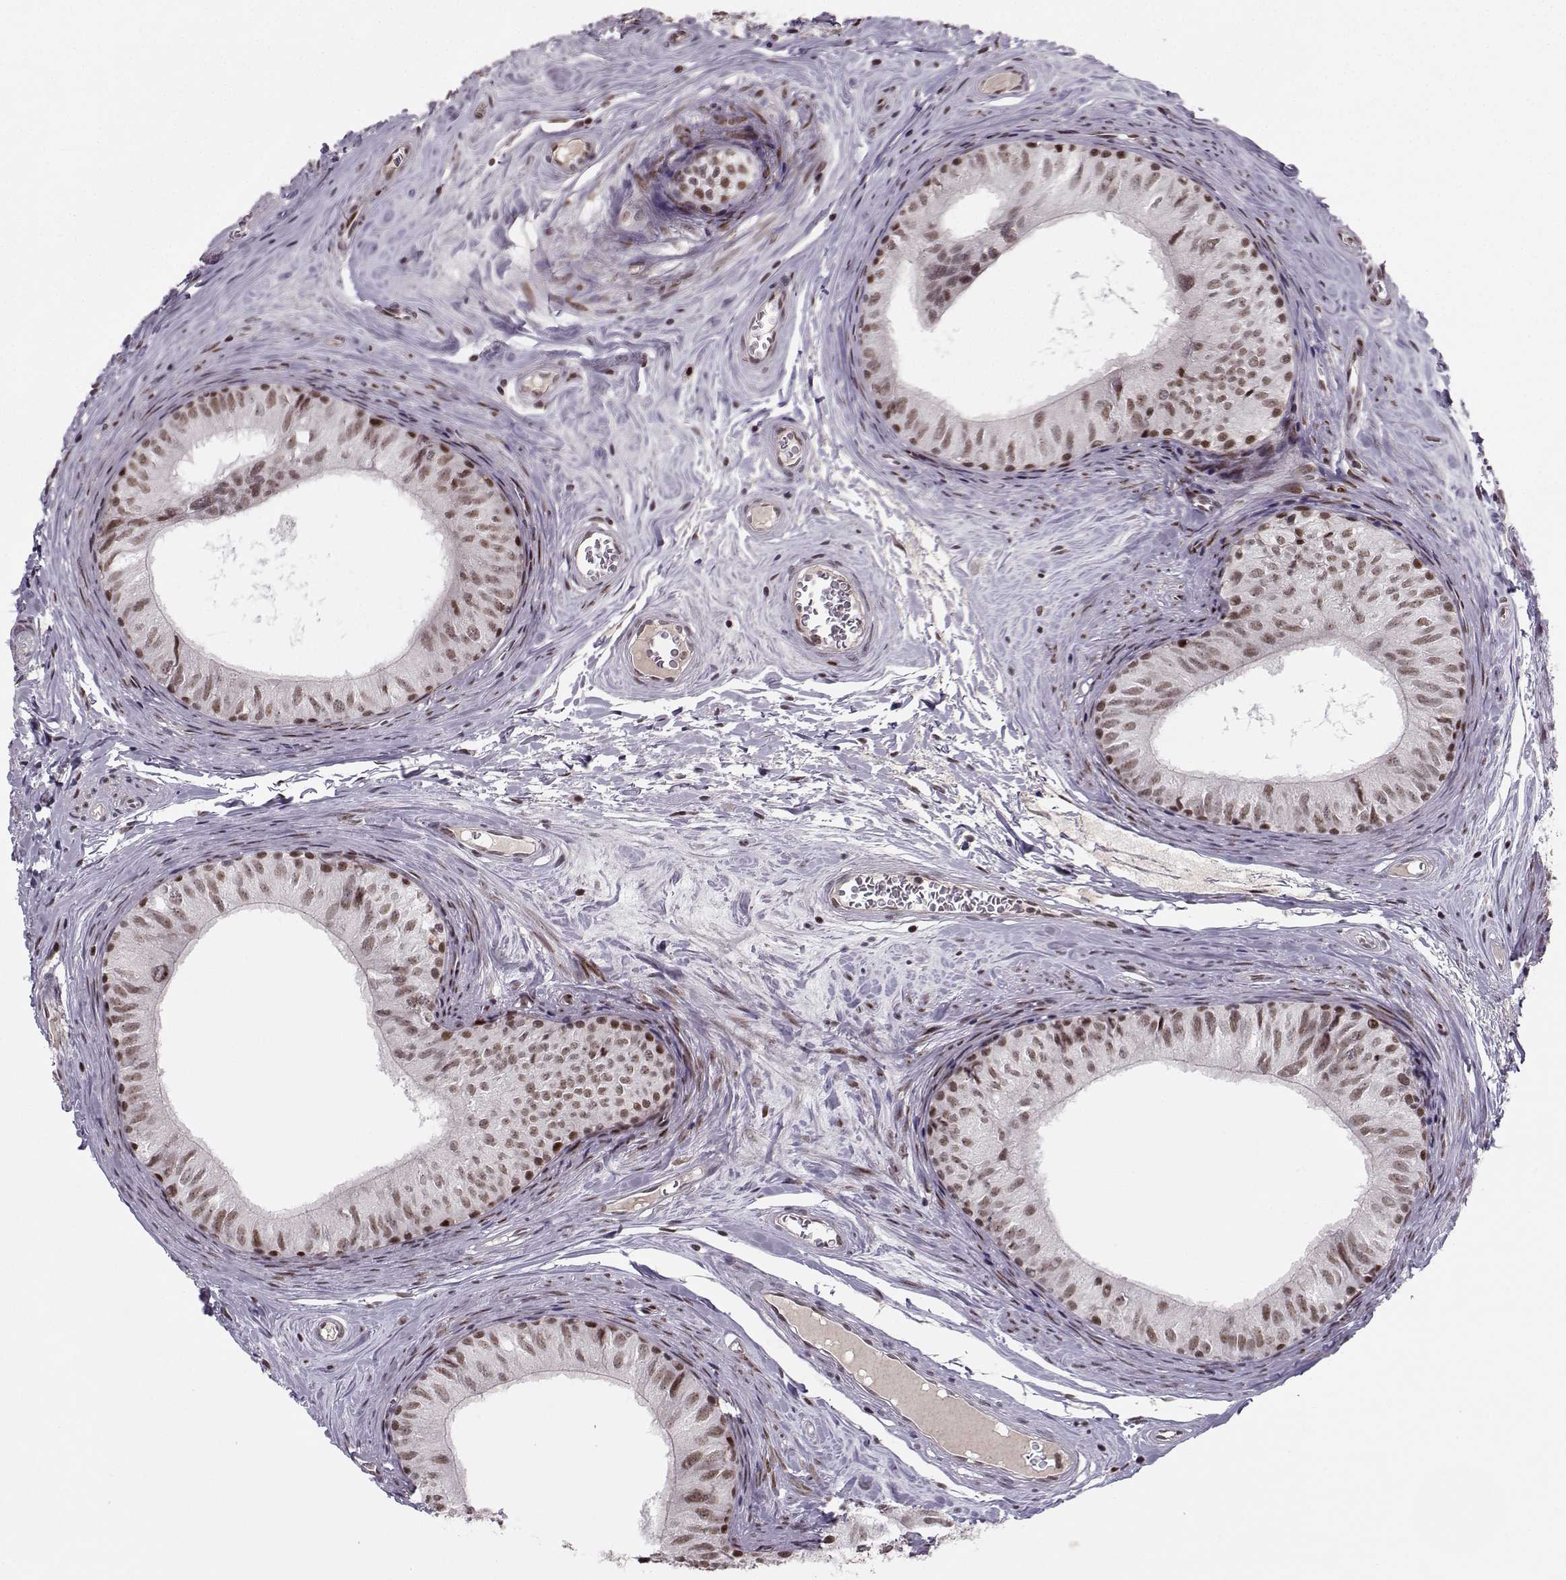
{"staining": {"intensity": "strong", "quantity": "25%-75%", "location": "nuclear"}, "tissue": "epididymis", "cell_type": "Glandular cells", "image_type": "normal", "snomed": [{"axis": "morphology", "description": "Normal tissue, NOS"}, {"axis": "topography", "description": "Epididymis"}], "caption": "A high amount of strong nuclear expression is seen in about 25%-75% of glandular cells in benign epididymis. (Brightfield microscopy of DAB IHC at high magnification).", "gene": "SNAPC2", "patient": {"sex": "male", "age": 52}}